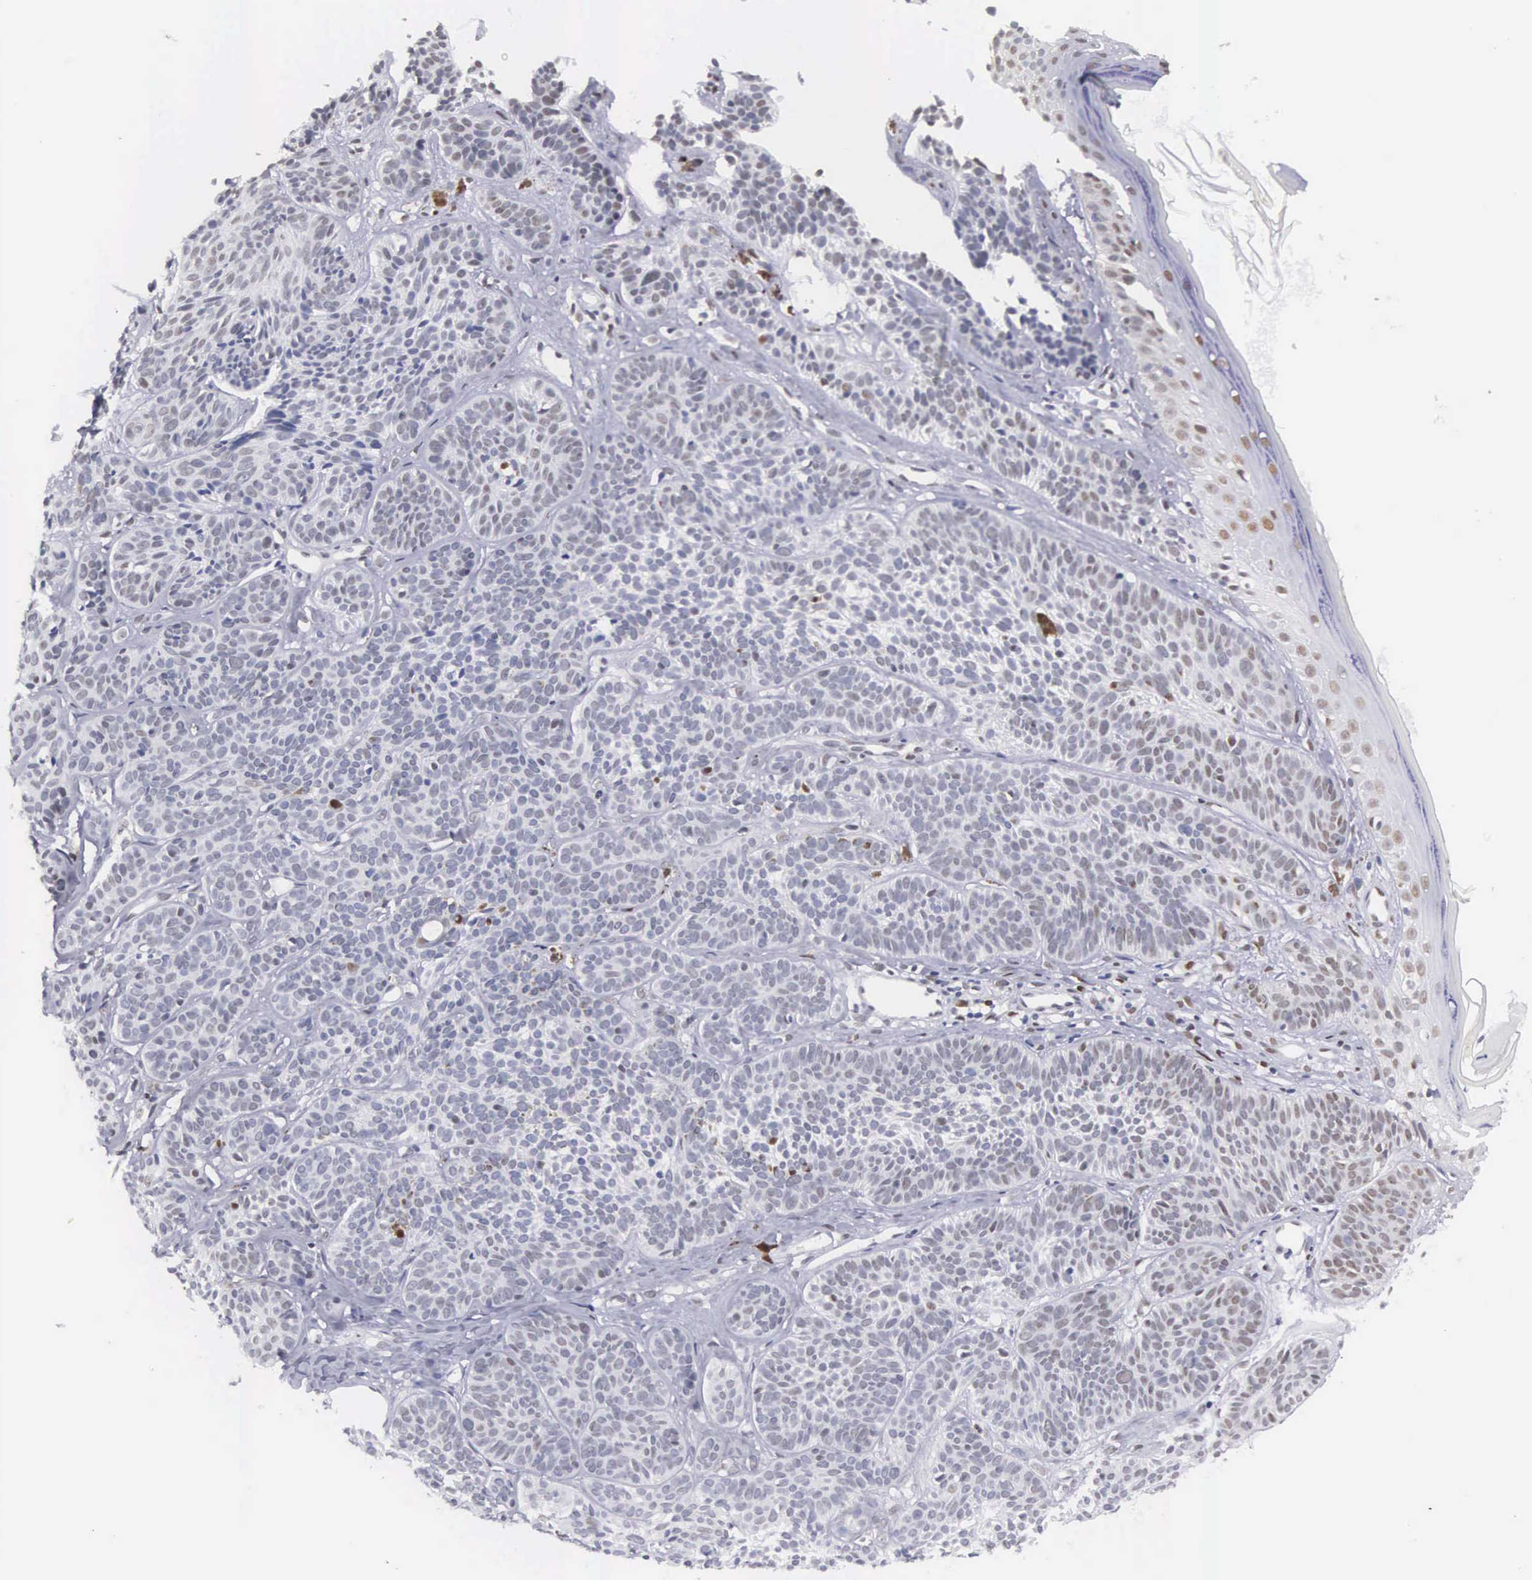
{"staining": {"intensity": "negative", "quantity": "none", "location": "none"}, "tissue": "skin cancer", "cell_type": "Tumor cells", "image_type": "cancer", "snomed": [{"axis": "morphology", "description": "Basal cell carcinoma"}, {"axis": "topography", "description": "Skin"}], "caption": "Tumor cells show no significant protein positivity in skin cancer. The staining was performed using DAB to visualize the protein expression in brown, while the nuclei were stained in blue with hematoxylin (Magnification: 20x).", "gene": "ETV6", "patient": {"sex": "female", "age": 62}}